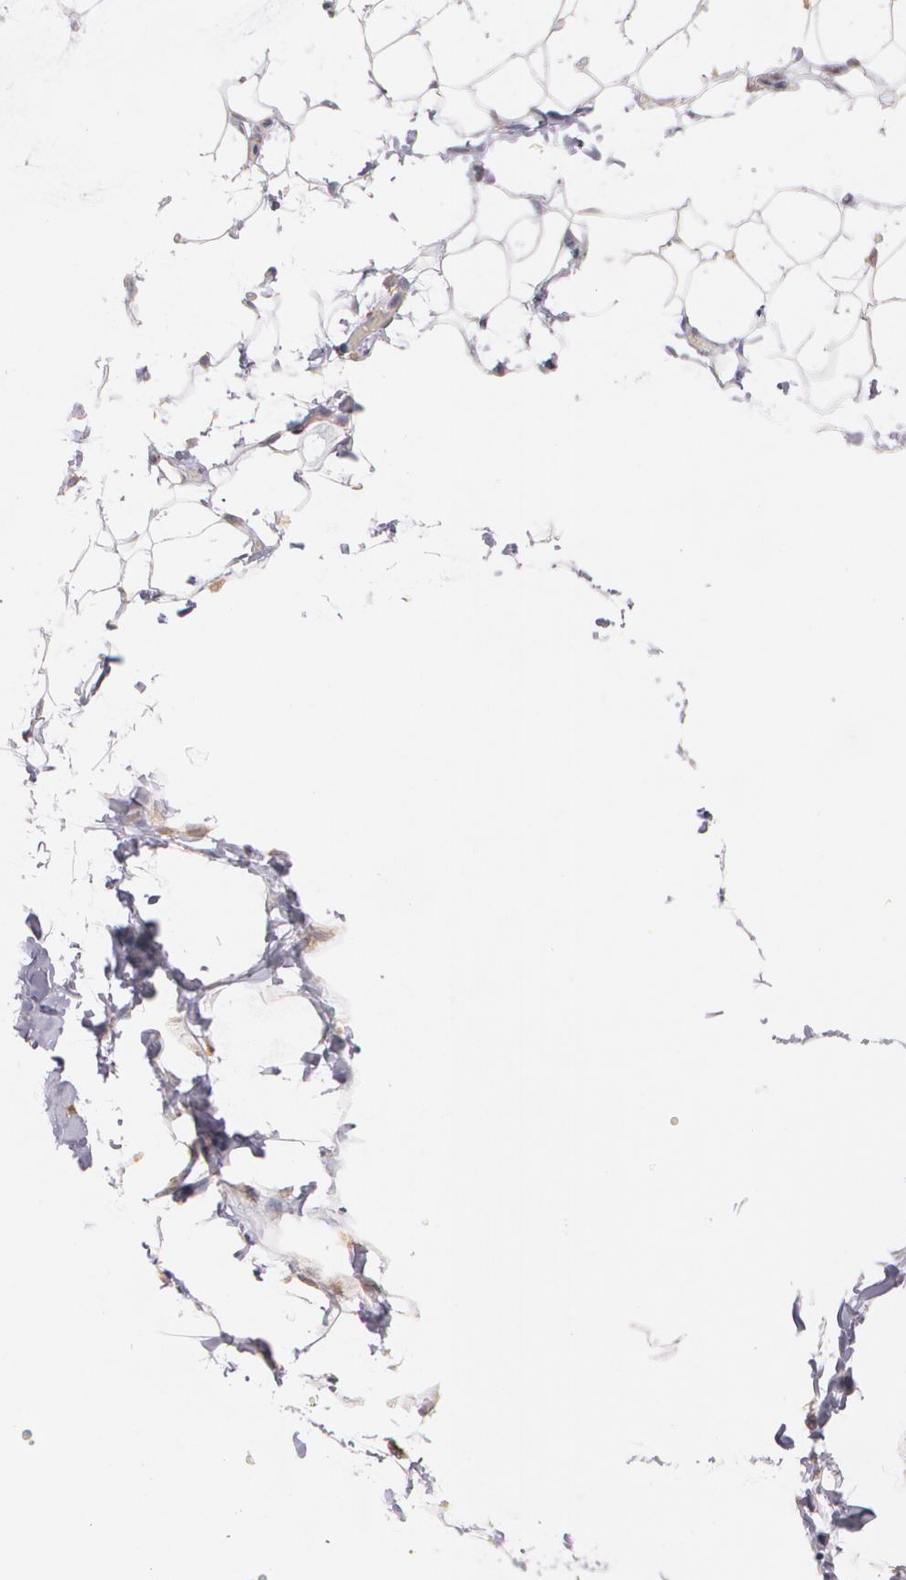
{"staining": {"intensity": "moderate", "quantity": "<25%", "location": "cytoplasmic/membranous"}, "tissue": "adipose tissue", "cell_type": "Adipocytes", "image_type": "normal", "snomed": [{"axis": "morphology", "description": "Normal tissue, NOS"}, {"axis": "topography", "description": "Soft tissue"}], "caption": "This histopathology image shows immunohistochemistry staining of benign adipose tissue, with low moderate cytoplasmic/membranous staining in approximately <25% of adipocytes.", "gene": "ATF3", "patient": {"sex": "male", "age": 26}}